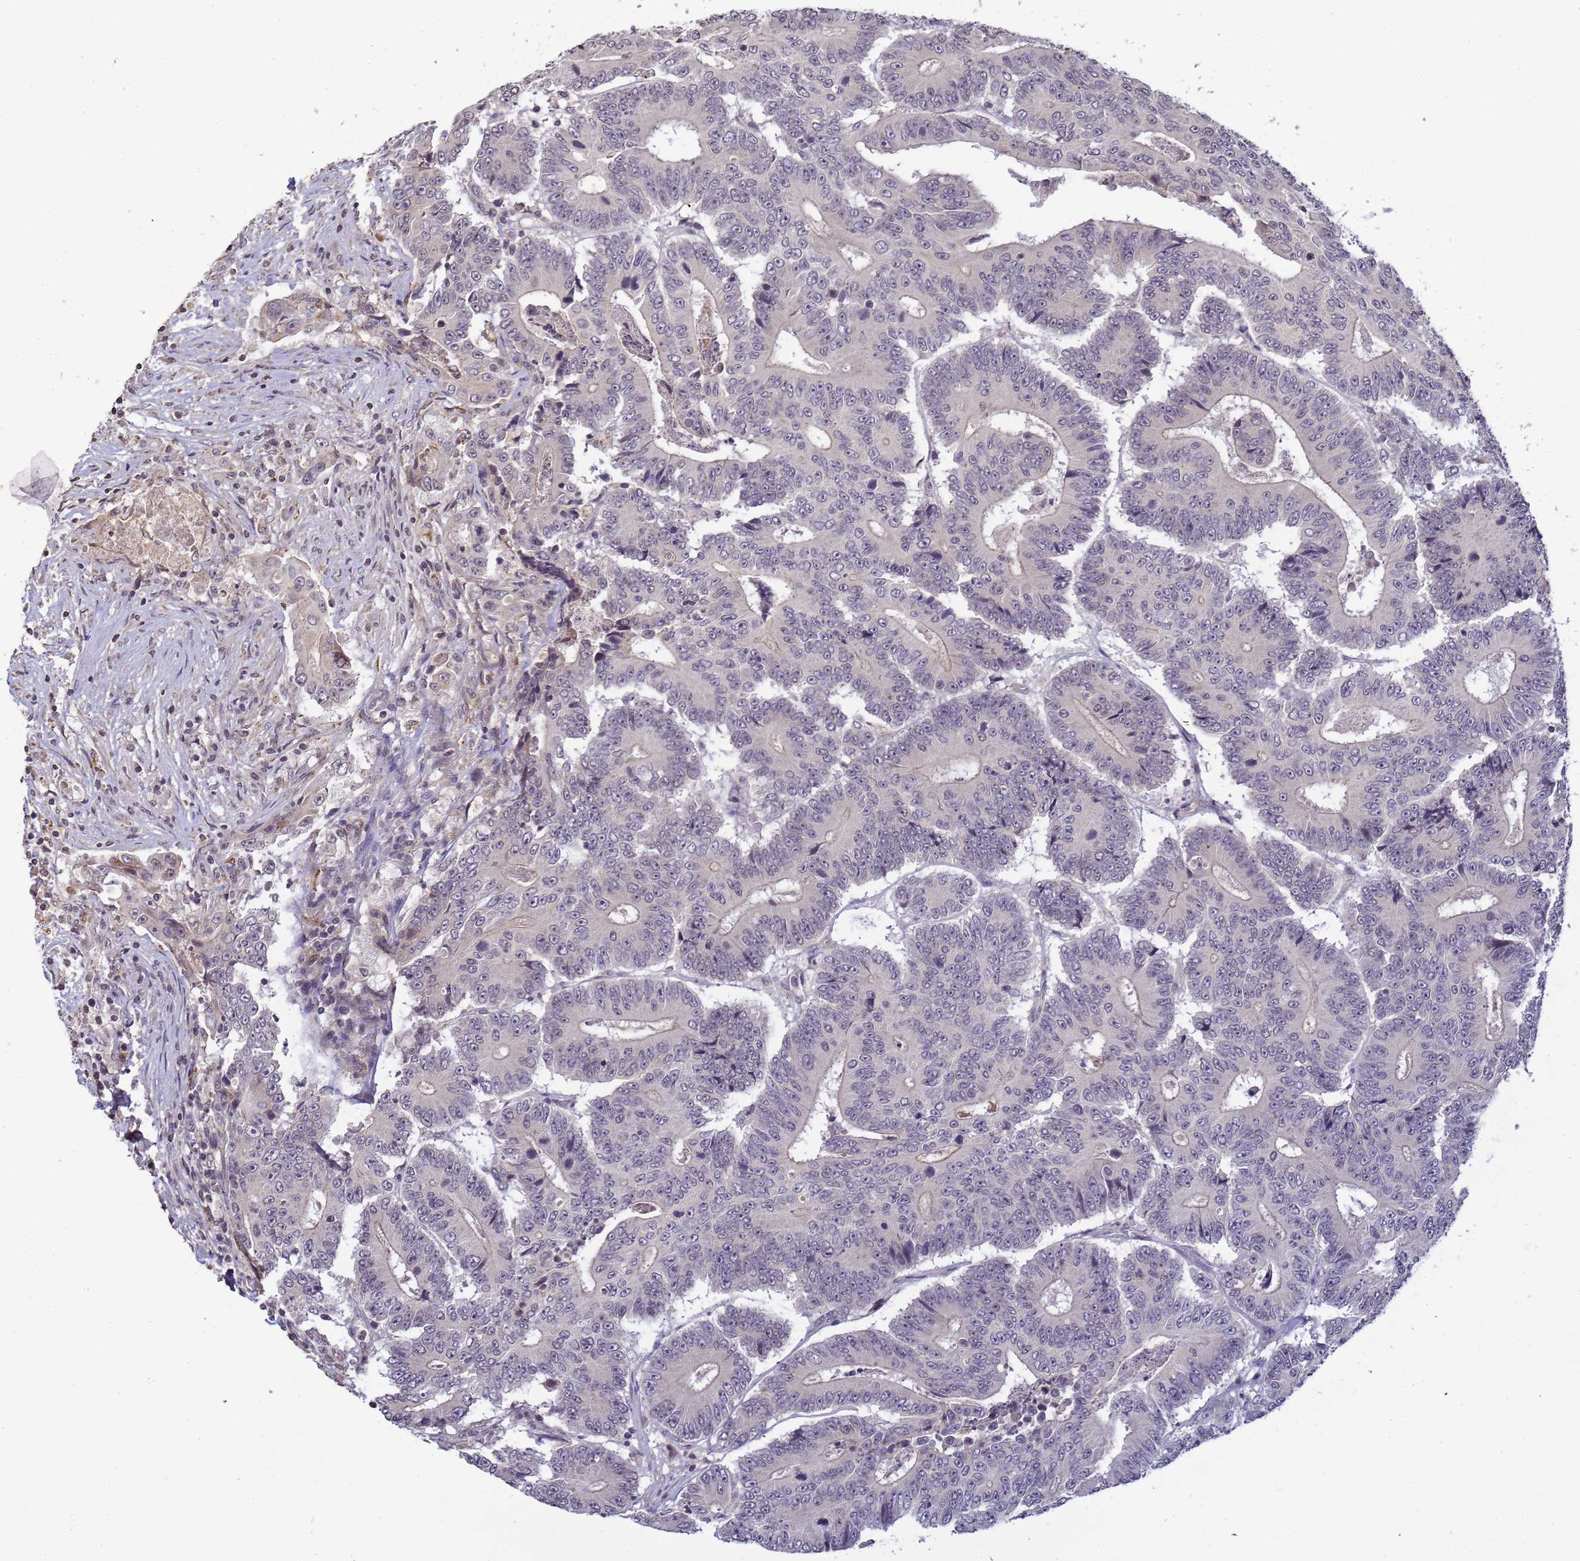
{"staining": {"intensity": "negative", "quantity": "none", "location": "none"}, "tissue": "colorectal cancer", "cell_type": "Tumor cells", "image_type": "cancer", "snomed": [{"axis": "morphology", "description": "Adenocarcinoma, NOS"}, {"axis": "topography", "description": "Colon"}], "caption": "A high-resolution micrograph shows IHC staining of colorectal adenocarcinoma, which demonstrates no significant expression in tumor cells.", "gene": "MYL7", "patient": {"sex": "male", "age": 83}}